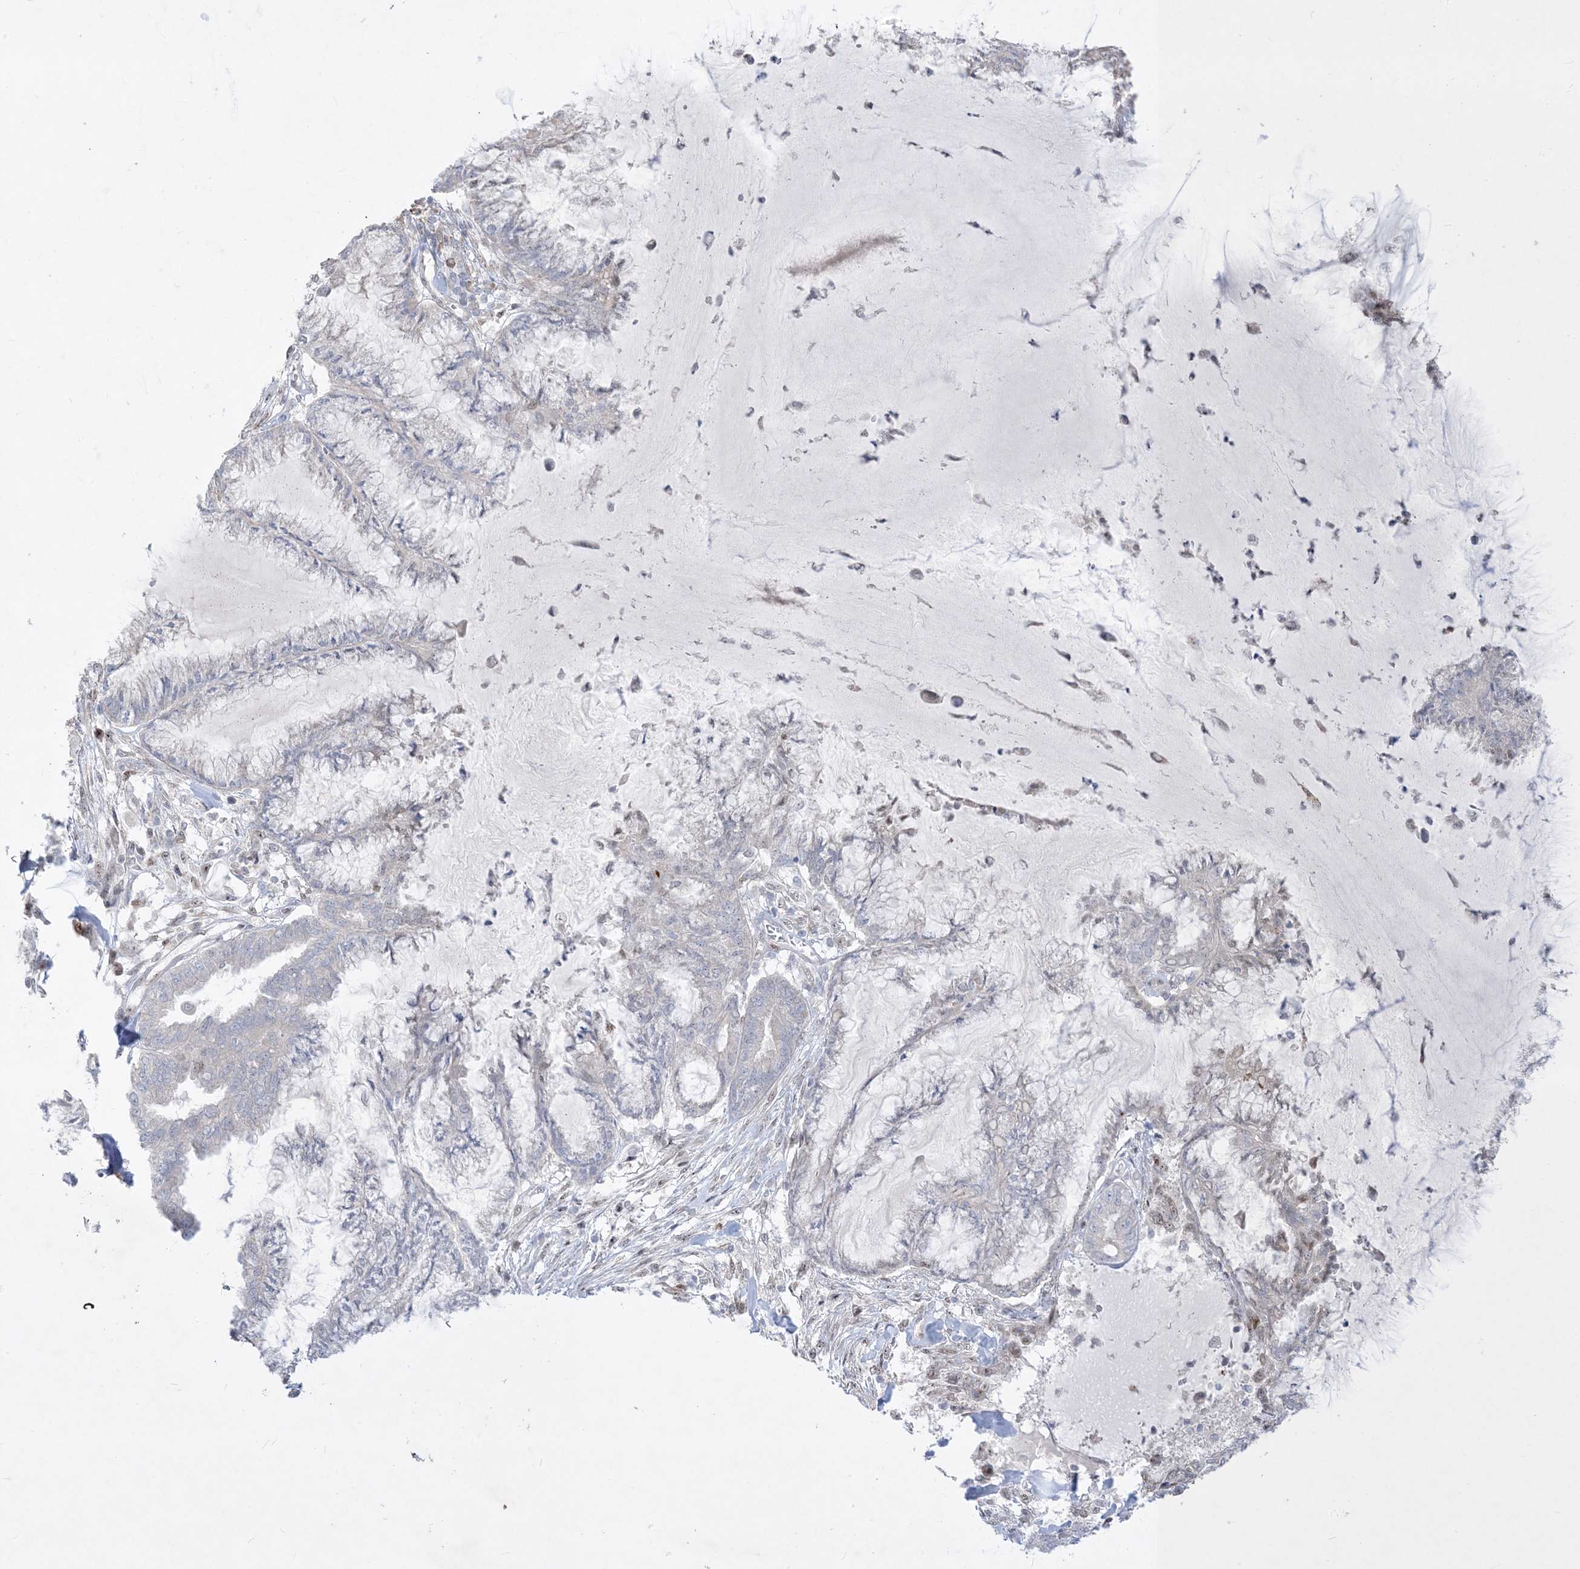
{"staining": {"intensity": "negative", "quantity": "none", "location": "none"}, "tissue": "endometrial cancer", "cell_type": "Tumor cells", "image_type": "cancer", "snomed": [{"axis": "morphology", "description": "Adenocarcinoma, NOS"}, {"axis": "topography", "description": "Endometrium"}], "caption": "Tumor cells are negative for brown protein staining in endometrial cancer (adenocarcinoma).", "gene": "BHLHE40", "patient": {"sex": "female", "age": 86}}